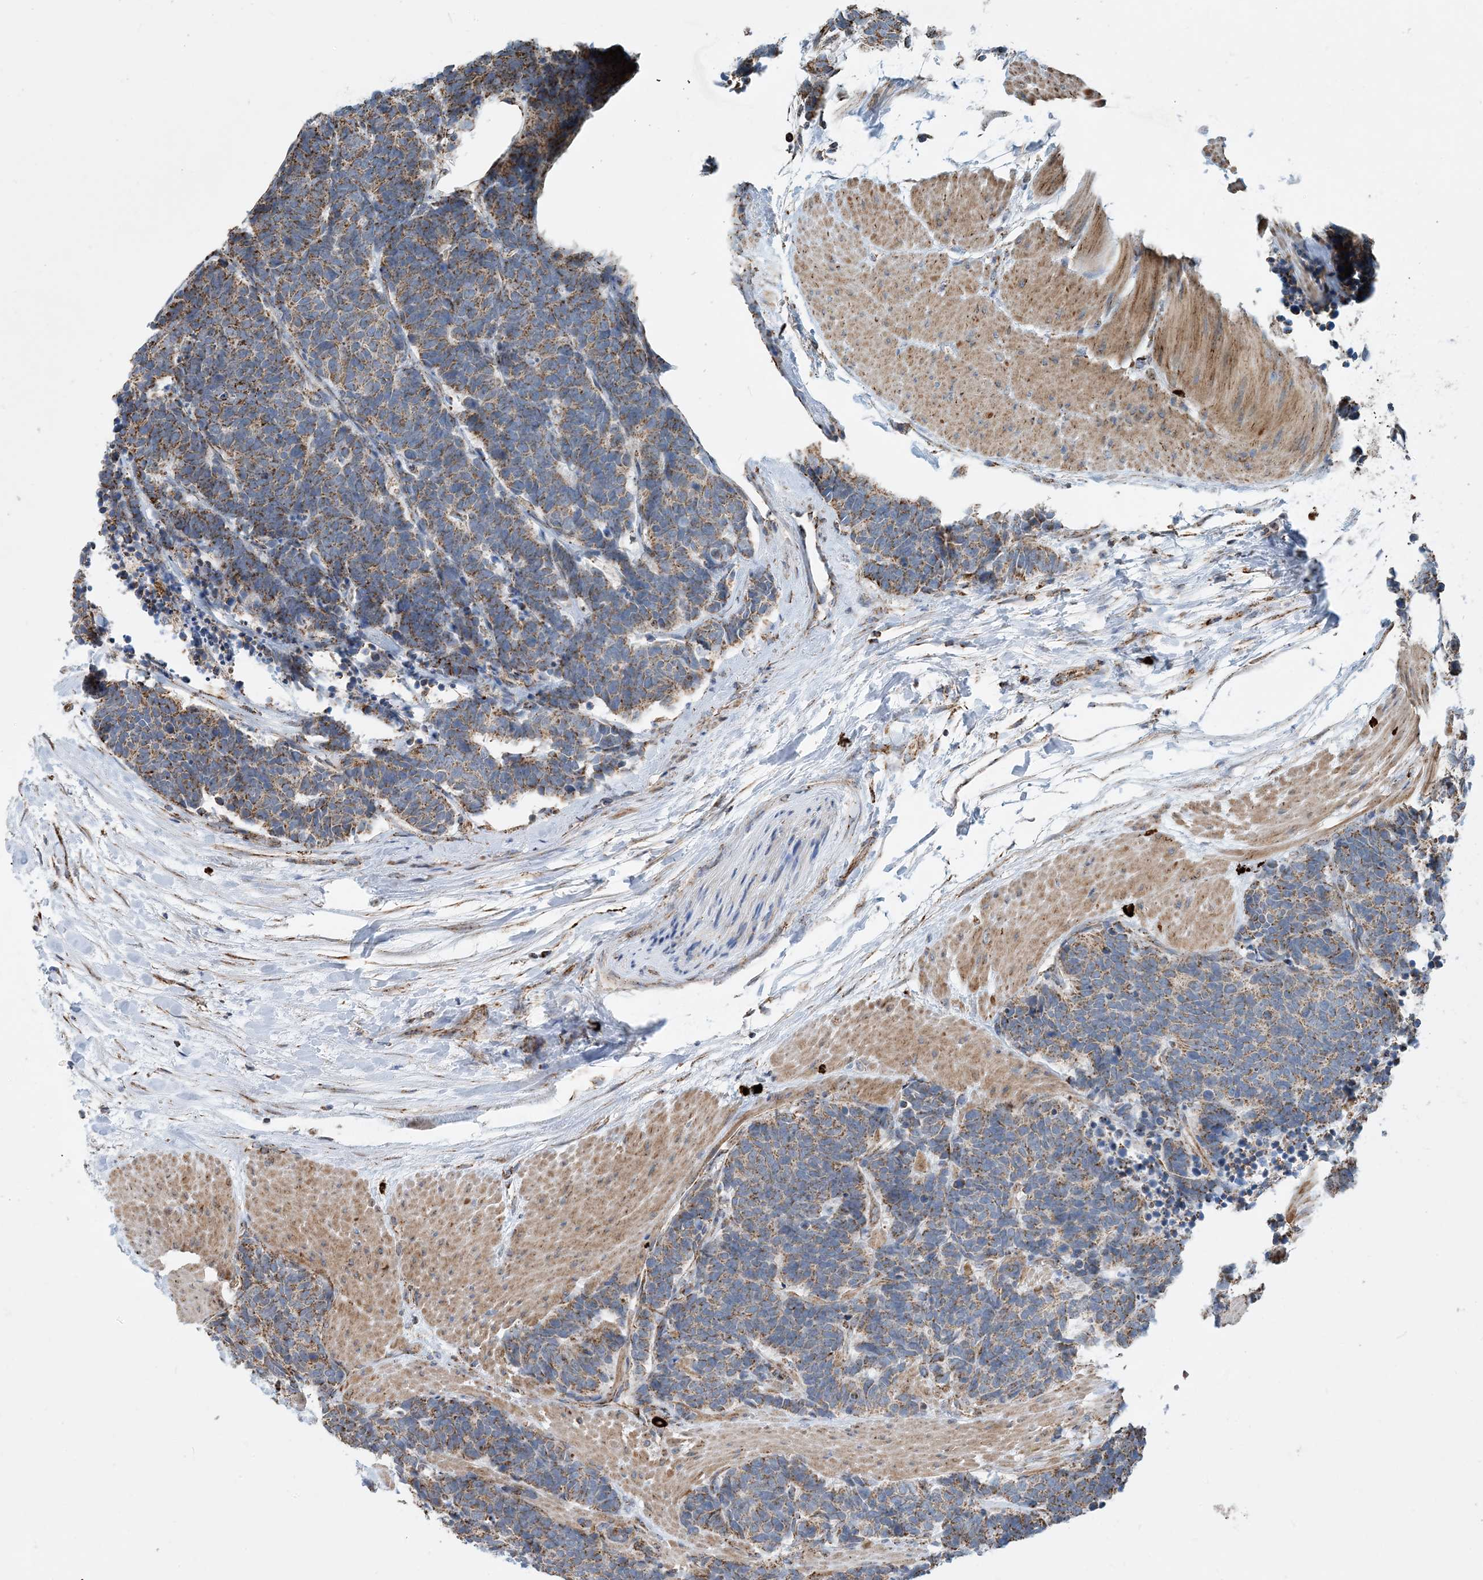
{"staining": {"intensity": "moderate", "quantity": "25%-75%", "location": "cytoplasmic/membranous"}, "tissue": "carcinoid", "cell_type": "Tumor cells", "image_type": "cancer", "snomed": [{"axis": "morphology", "description": "Carcinoma, NOS"}, {"axis": "morphology", "description": "Carcinoid, malignant, NOS"}, {"axis": "topography", "description": "Urinary bladder"}], "caption": "Carcinoma tissue shows moderate cytoplasmic/membranous staining in approximately 25%-75% of tumor cells, visualized by immunohistochemistry.", "gene": "PCDHGA1", "patient": {"sex": "male", "age": 57}}